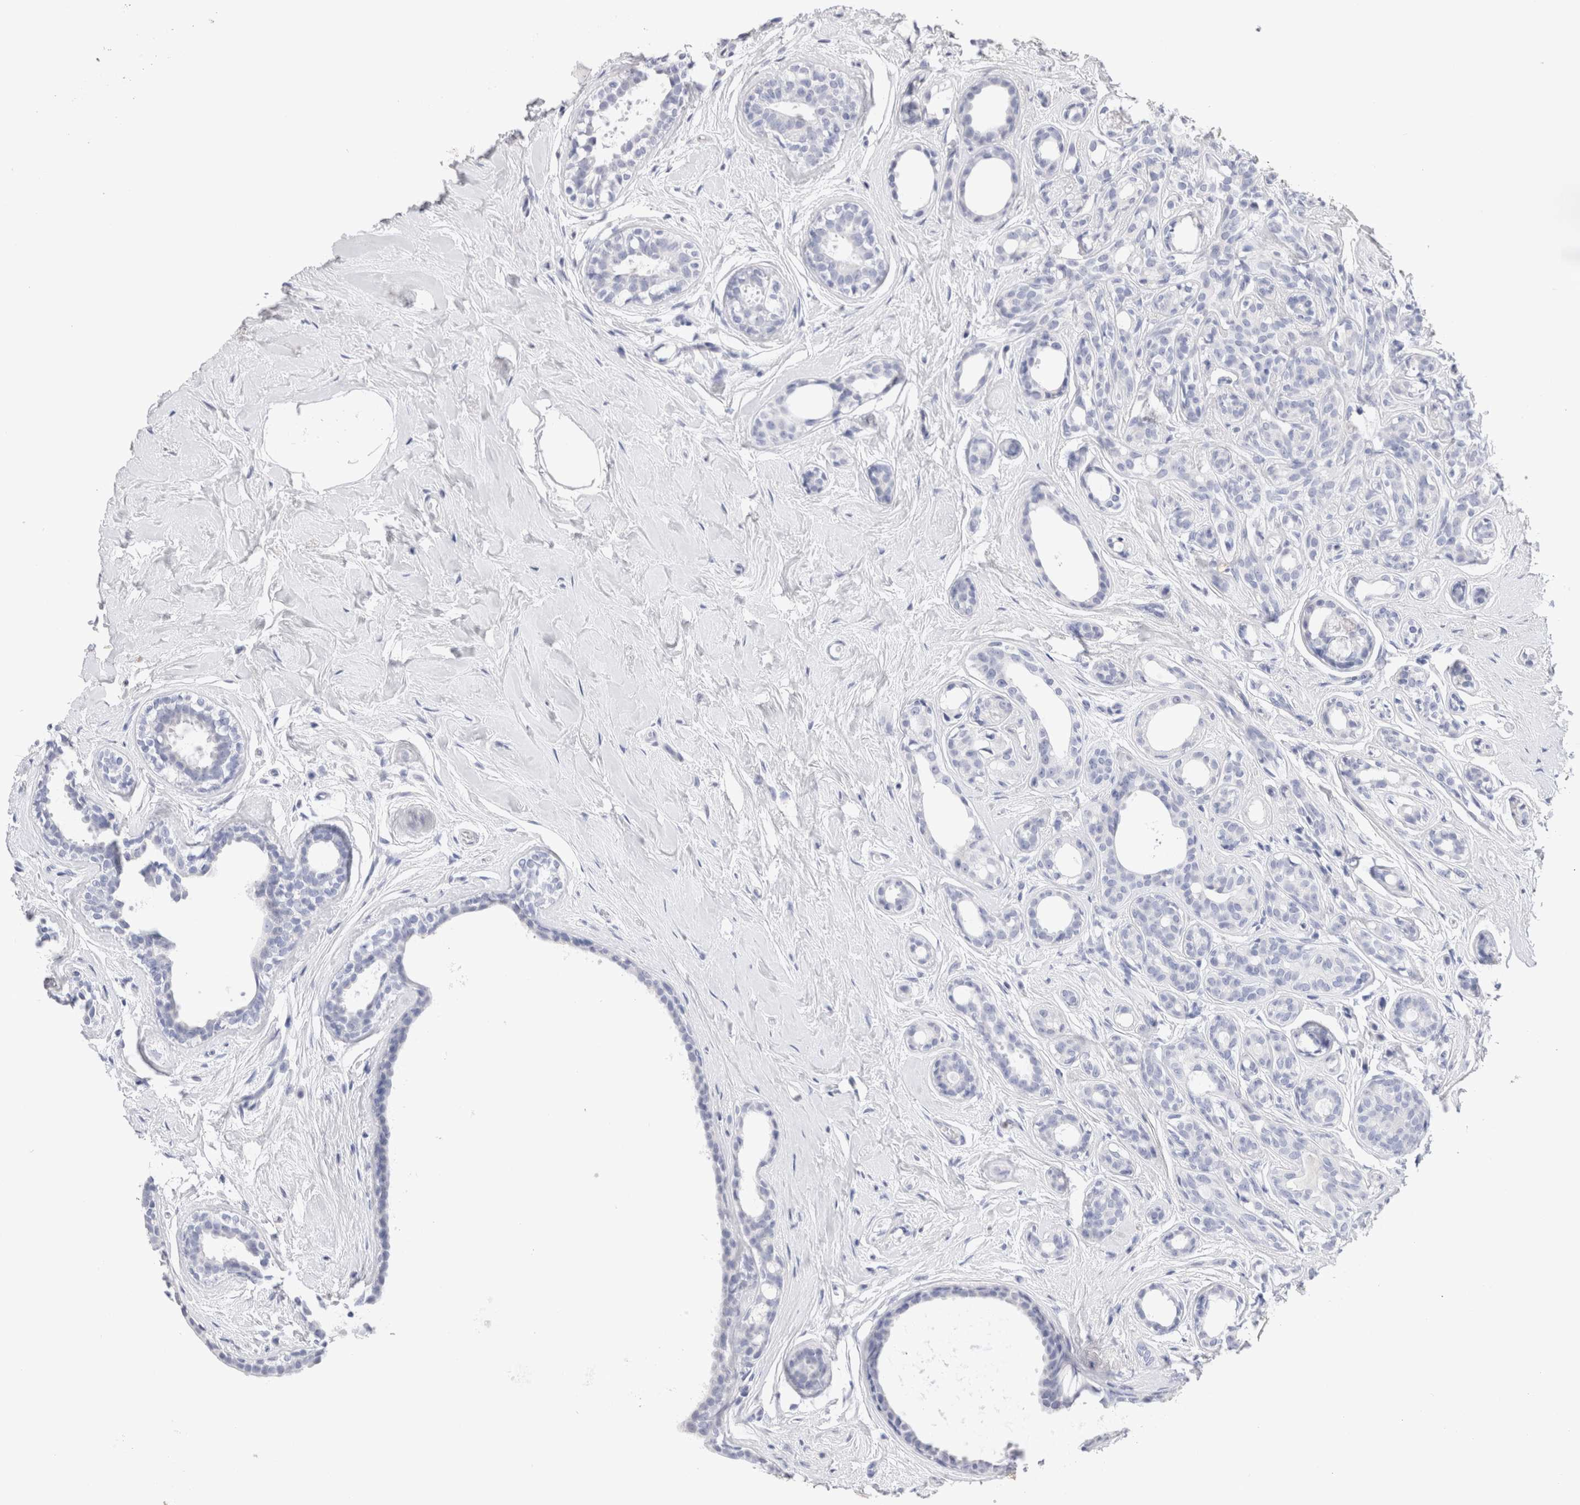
{"staining": {"intensity": "negative", "quantity": "none", "location": "none"}, "tissue": "breast cancer", "cell_type": "Tumor cells", "image_type": "cancer", "snomed": [{"axis": "morphology", "description": "Duct carcinoma"}, {"axis": "topography", "description": "Breast"}], "caption": "A high-resolution image shows IHC staining of breast cancer, which demonstrates no significant expression in tumor cells.", "gene": "SLC10A5", "patient": {"sex": "female", "age": 55}}